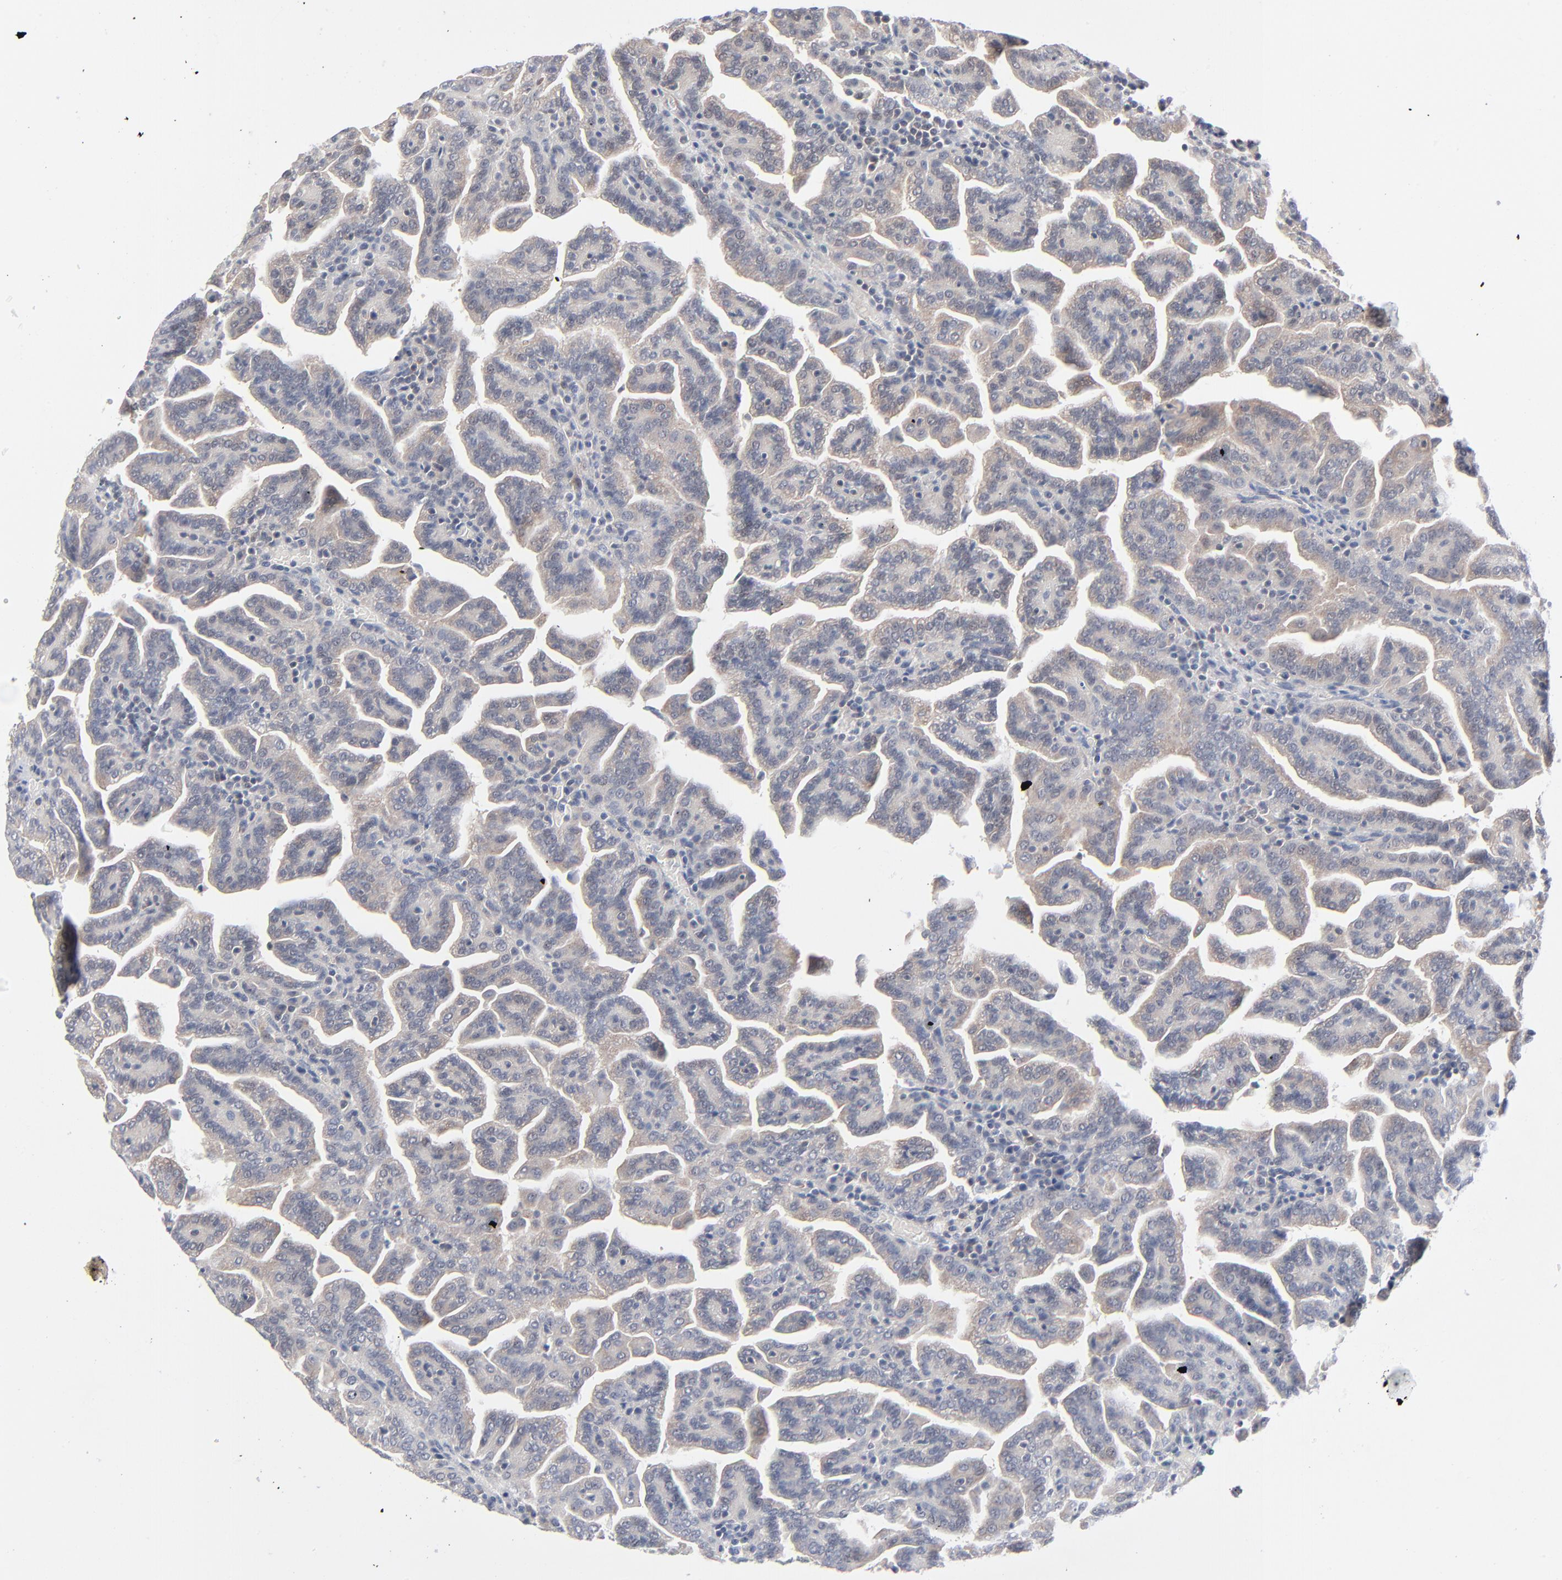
{"staining": {"intensity": "weak", "quantity": ">75%", "location": "cytoplasmic/membranous"}, "tissue": "renal cancer", "cell_type": "Tumor cells", "image_type": "cancer", "snomed": [{"axis": "morphology", "description": "Adenocarcinoma, NOS"}, {"axis": "topography", "description": "Kidney"}], "caption": "The micrograph demonstrates immunohistochemical staining of renal cancer (adenocarcinoma). There is weak cytoplasmic/membranous expression is seen in about >75% of tumor cells.", "gene": "RPS6KB1", "patient": {"sex": "male", "age": 61}}